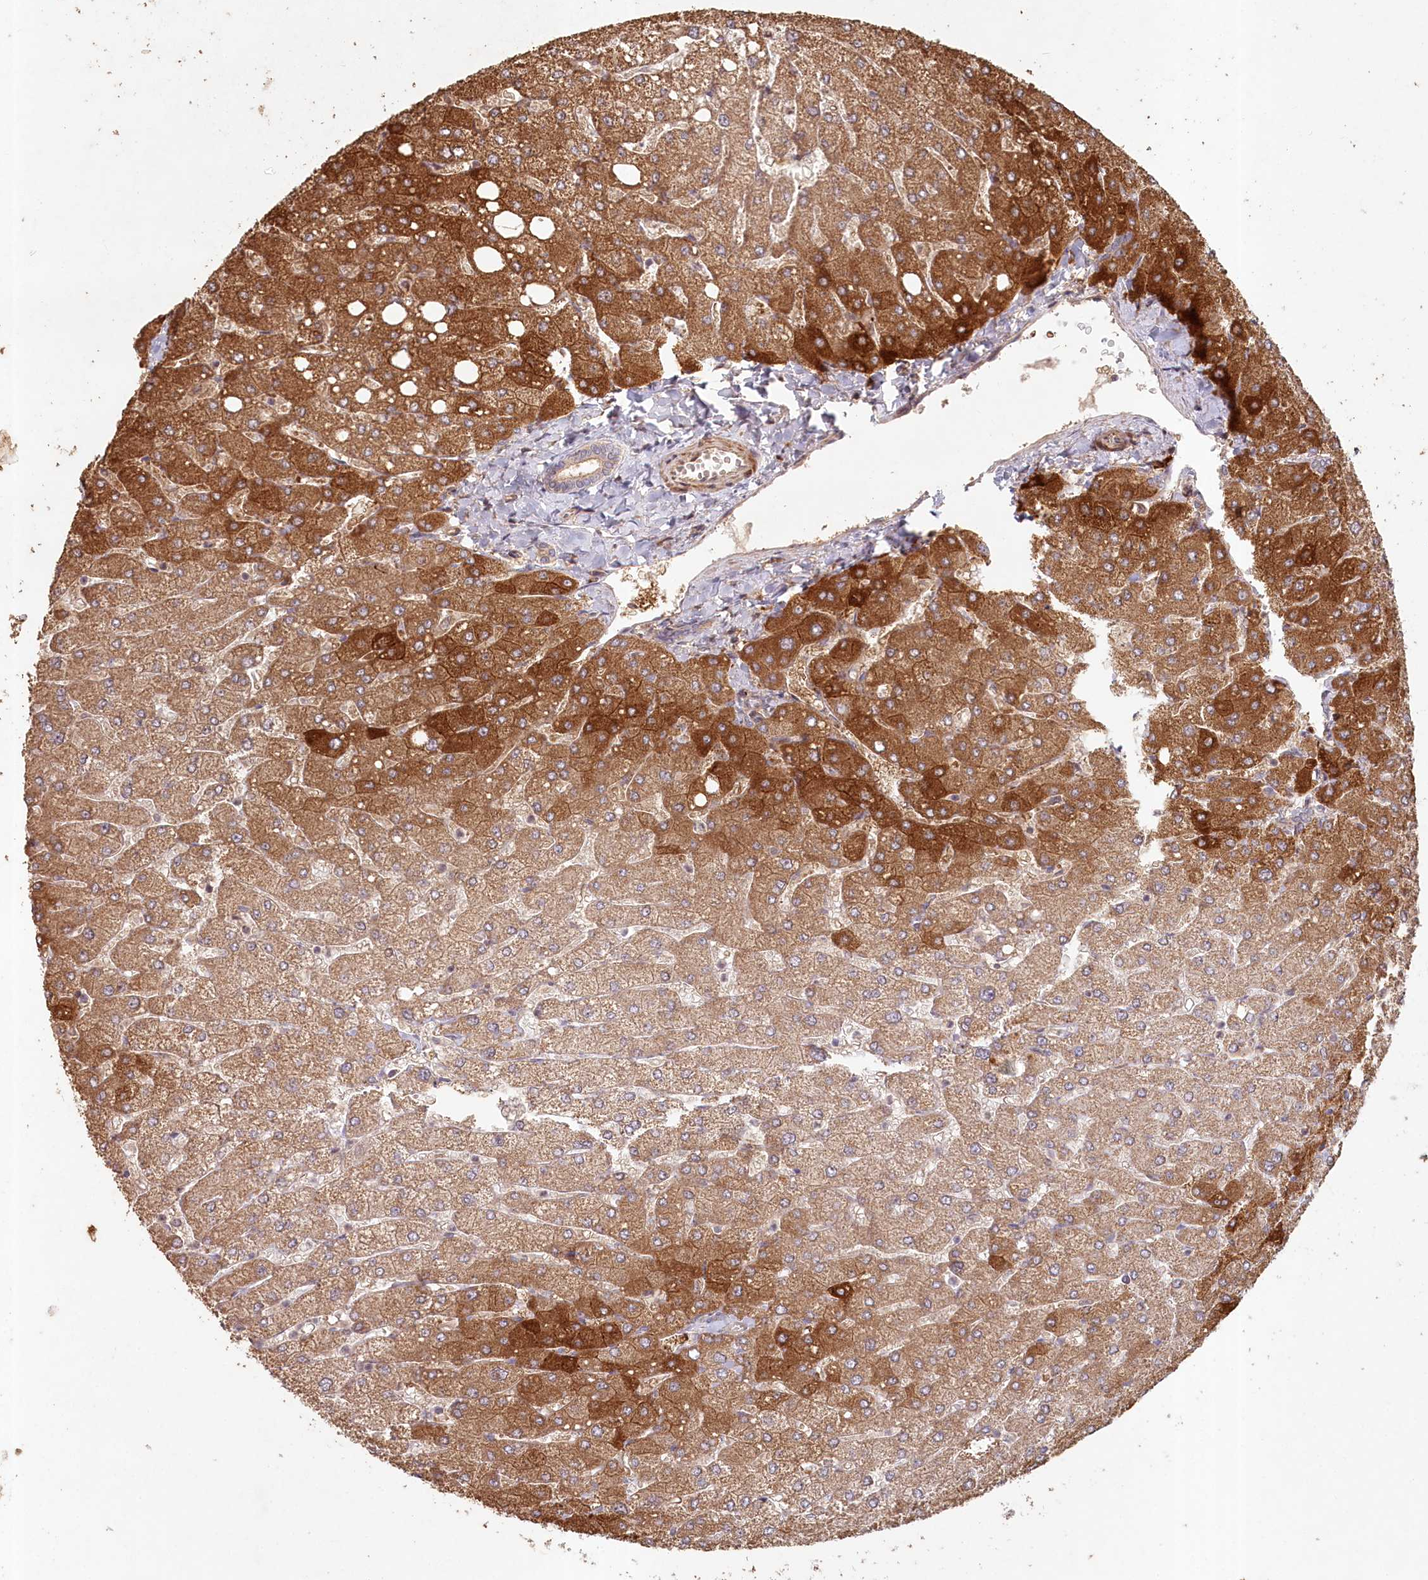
{"staining": {"intensity": "weak", "quantity": "<25%", "location": "cytoplasmic/membranous"}, "tissue": "liver", "cell_type": "Cholangiocytes", "image_type": "normal", "snomed": [{"axis": "morphology", "description": "Normal tissue, NOS"}, {"axis": "topography", "description": "Liver"}], "caption": "There is no significant staining in cholangiocytes of liver. (DAB (3,3'-diaminobenzidine) IHC visualized using brightfield microscopy, high magnification).", "gene": "HAL", "patient": {"sex": "male", "age": 55}}